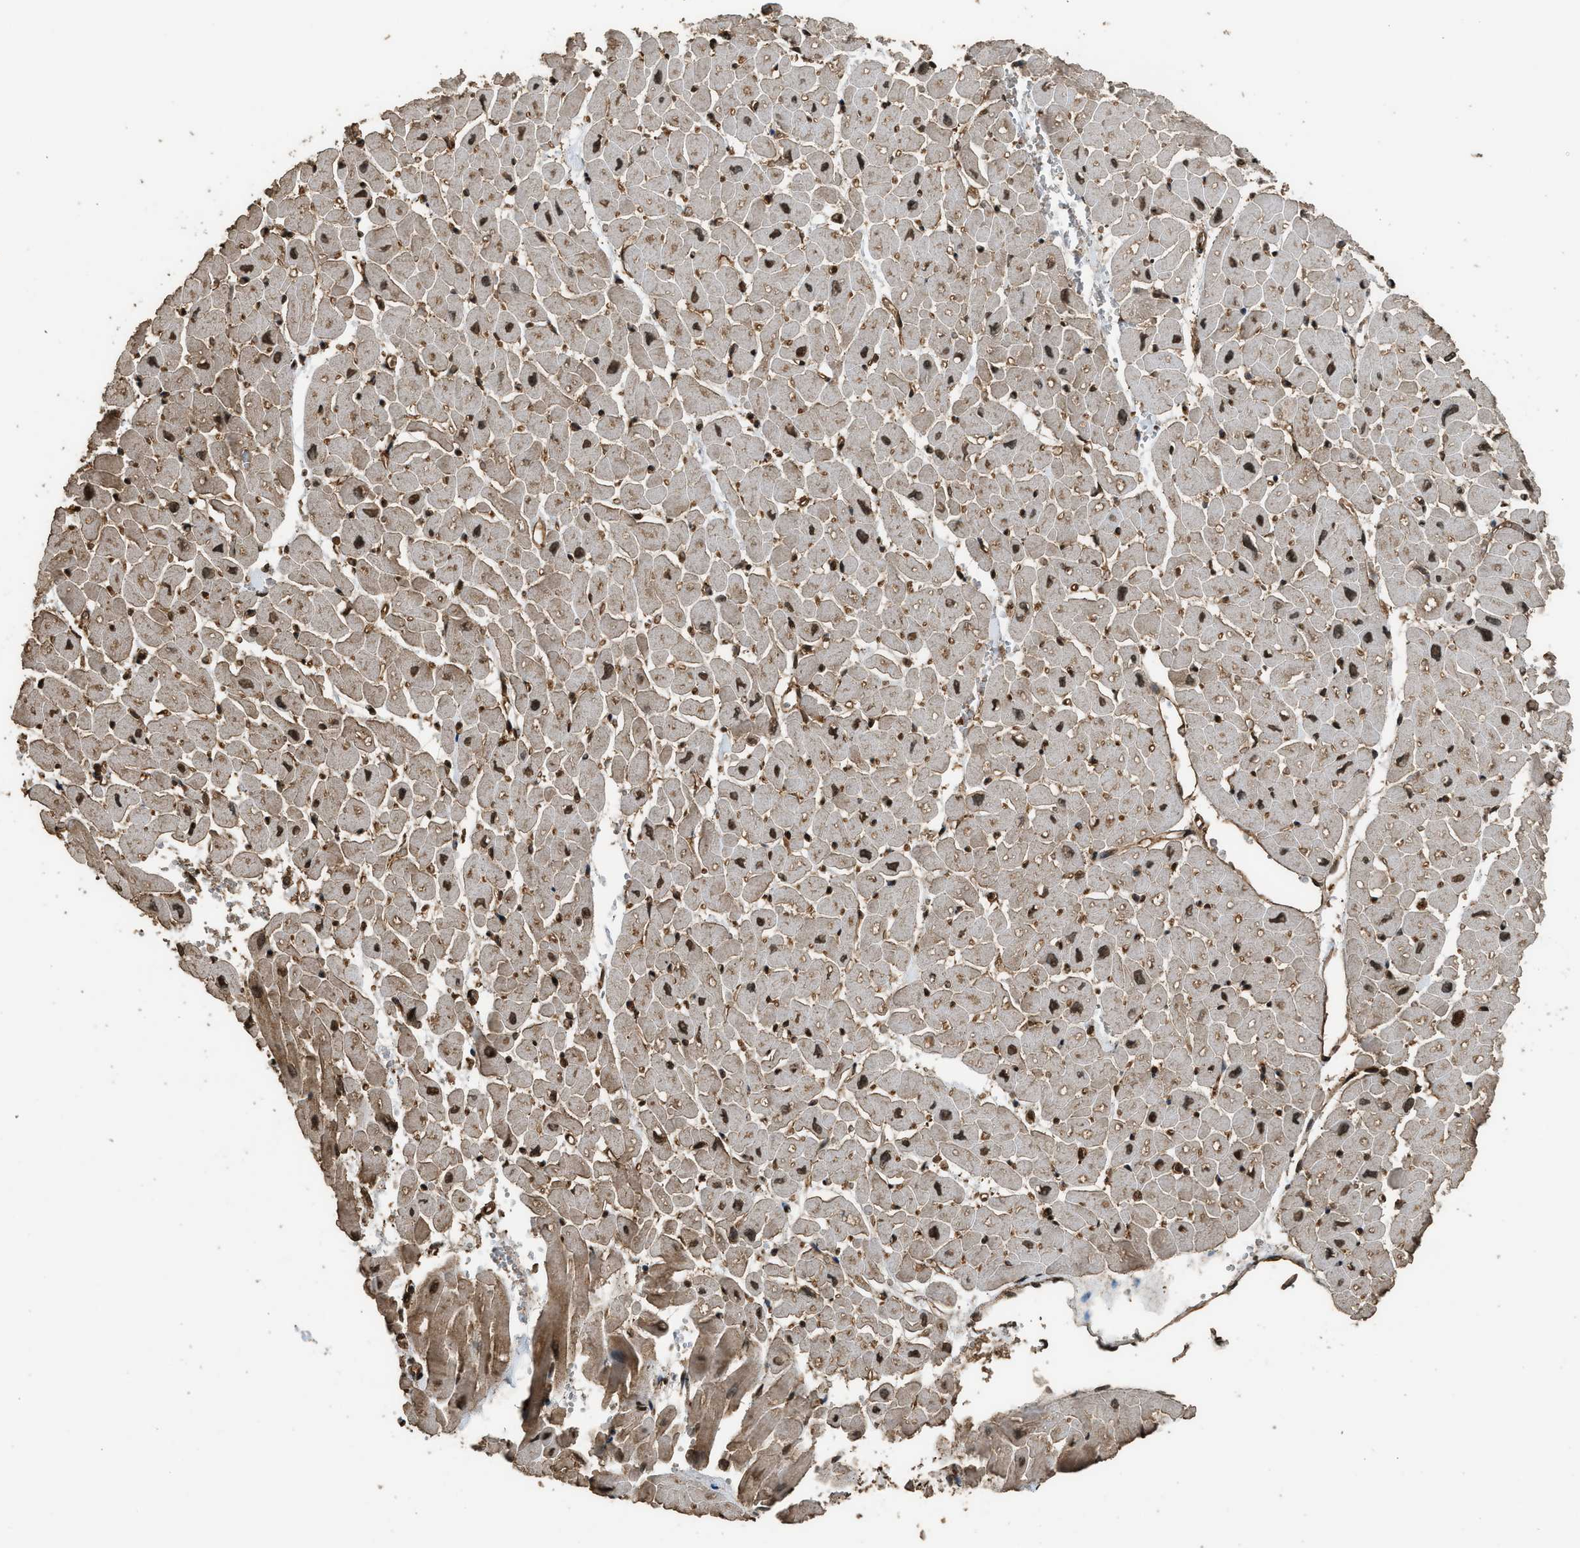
{"staining": {"intensity": "strong", "quantity": ">75%", "location": "nuclear"}, "tissue": "heart muscle", "cell_type": "Cardiomyocytes", "image_type": "normal", "snomed": [{"axis": "morphology", "description": "Normal tissue, NOS"}, {"axis": "topography", "description": "Heart"}], "caption": "An immunohistochemistry (IHC) histopathology image of benign tissue is shown. Protein staining in brown highlights strong nuclear positivity in heart muscle within cardiomyocytes. The staining is performed using DAB brown chromogen to label protein expression. The nuclei are counter-stained blue using hematoxylin.", "gene": "MYBL2", "patient": {"sex": "male", "age": 45}}